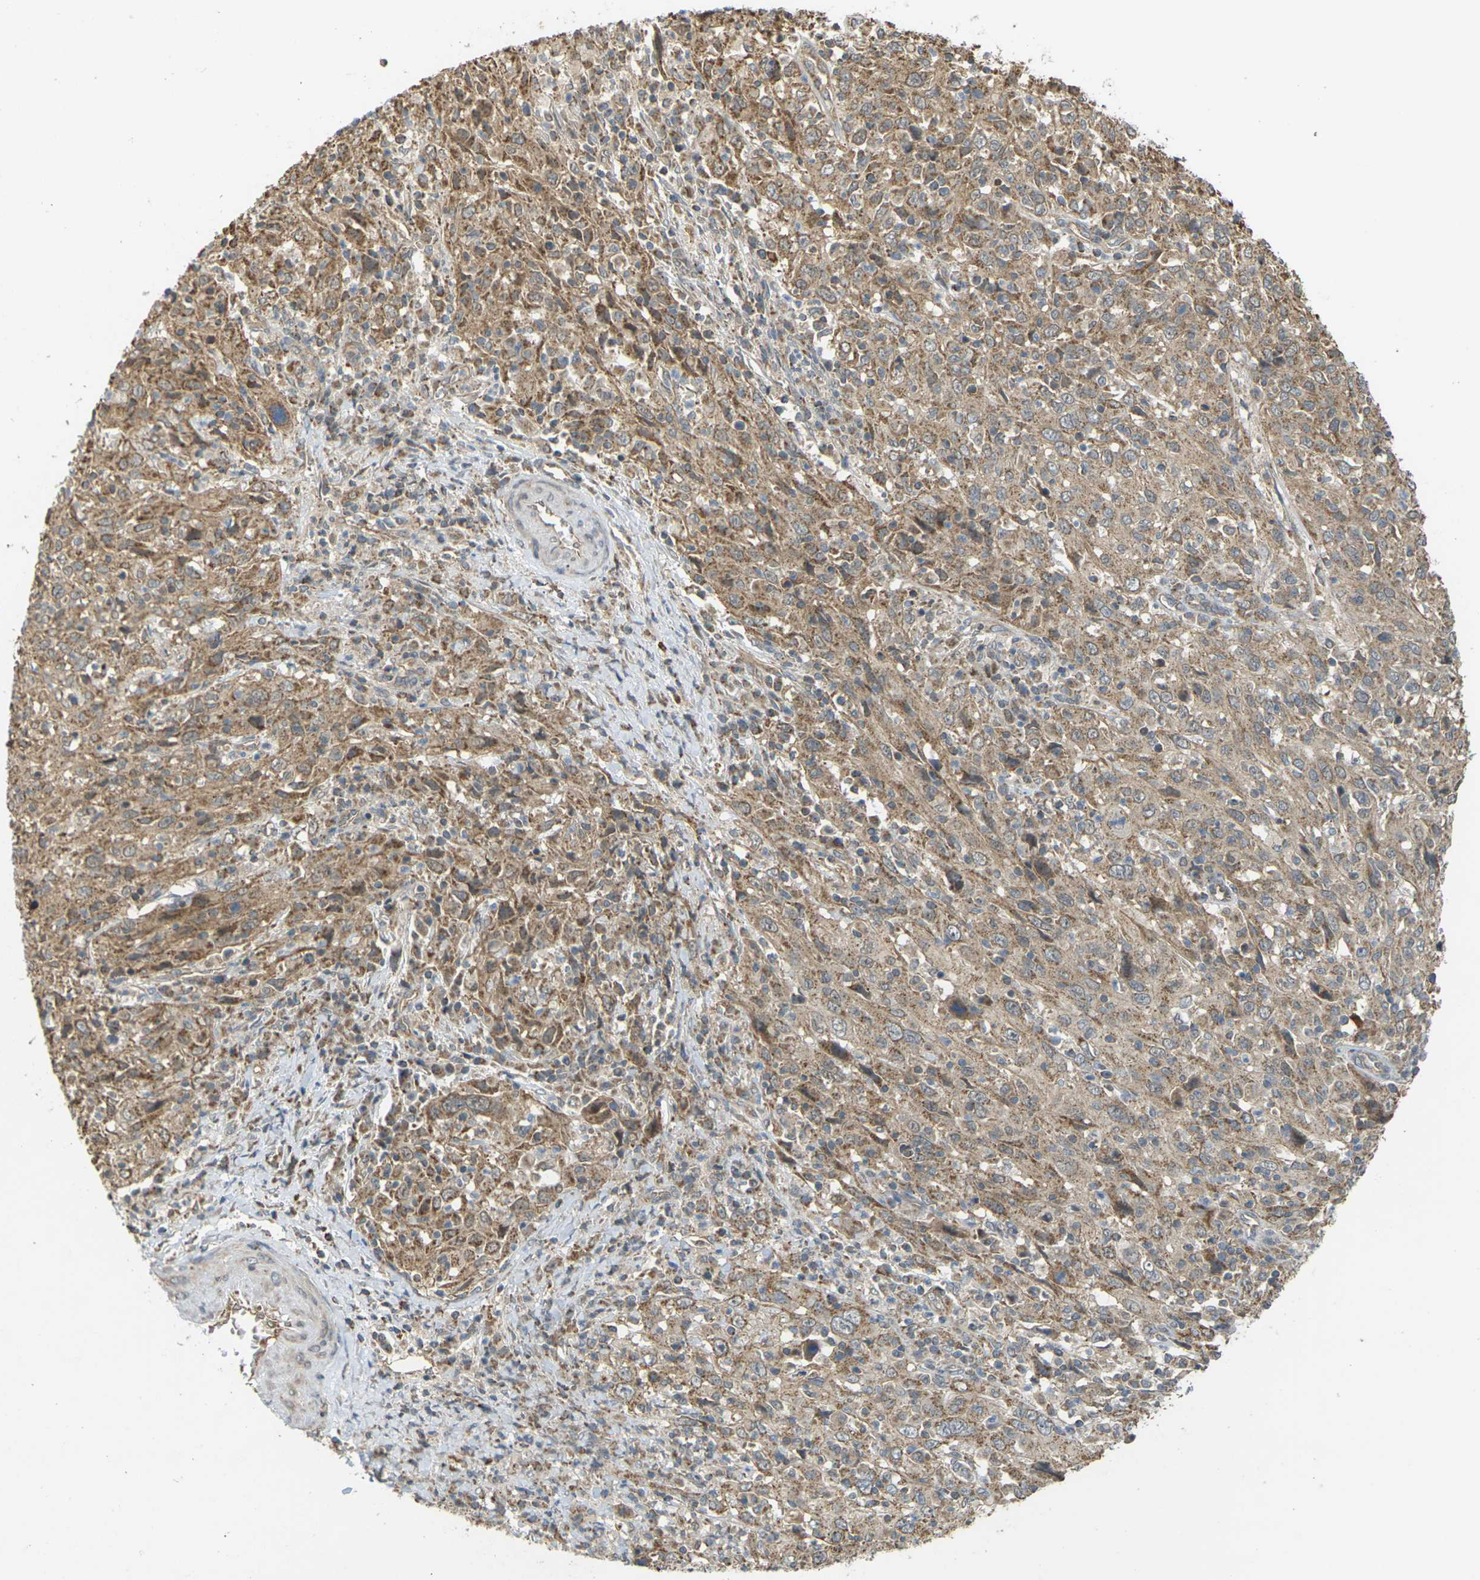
{"staining": {"intensity": "moderate", "quantity": ">75%", "location": "cytoplasmic/membranous"}, "tissue": "cervical cancer", "cell_type": "Tumor cells", "image_type": "cancer", "snomed": [{"axis": "morphology", "description": "Squamous cell carcinoma, NOS"}, {"axis": "topography", "description": "Cervix"}], "caption": "Tumor cells display medium levels of moderate cytoplasmic/membranous positivity in about >75% of cells in cervical cancer (squamous cell carcinoma).", "gene": "KSR1", "patient": {"sex": "female", "age": 46}}